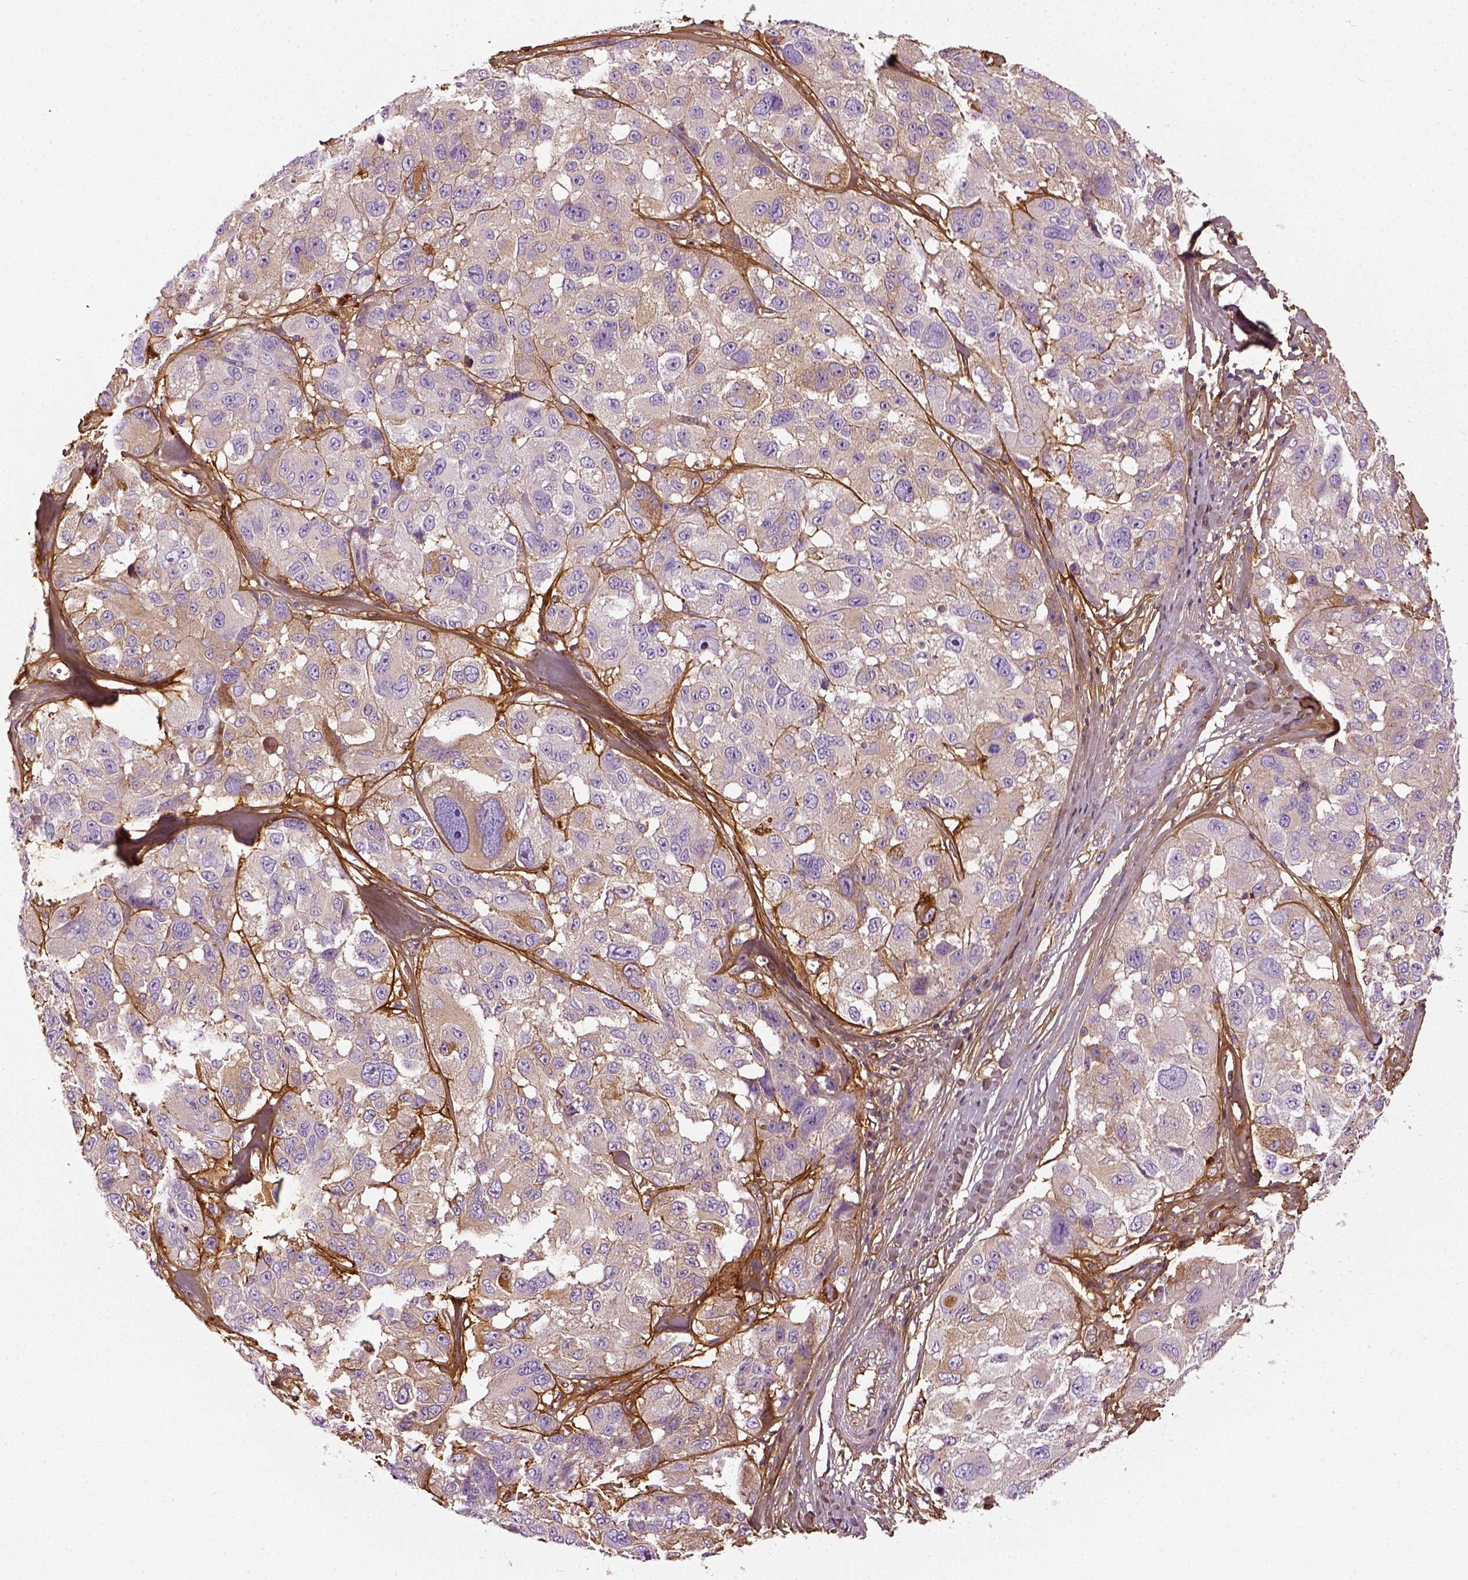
{"staining": {"intensity": "moderate", "quantity": "<25%", "location": "cytoplasmic/membranous"}, "tissue": "melanoma", "cell_type": "Tumor cells", "image_type": "cancer", "snomed": [{"axis": "morphology", "description": "Malignant melanoma, NOS"}, {"axis": "topography", "description": "Skin"}], "caption": "An image of human malignant melanoma stained for a protein exhibits moderate cytoplasmic/membranous brown staining in tumor cells.", "gene": "COL6A2", "patient": {"sex": "female", "age": 66}}